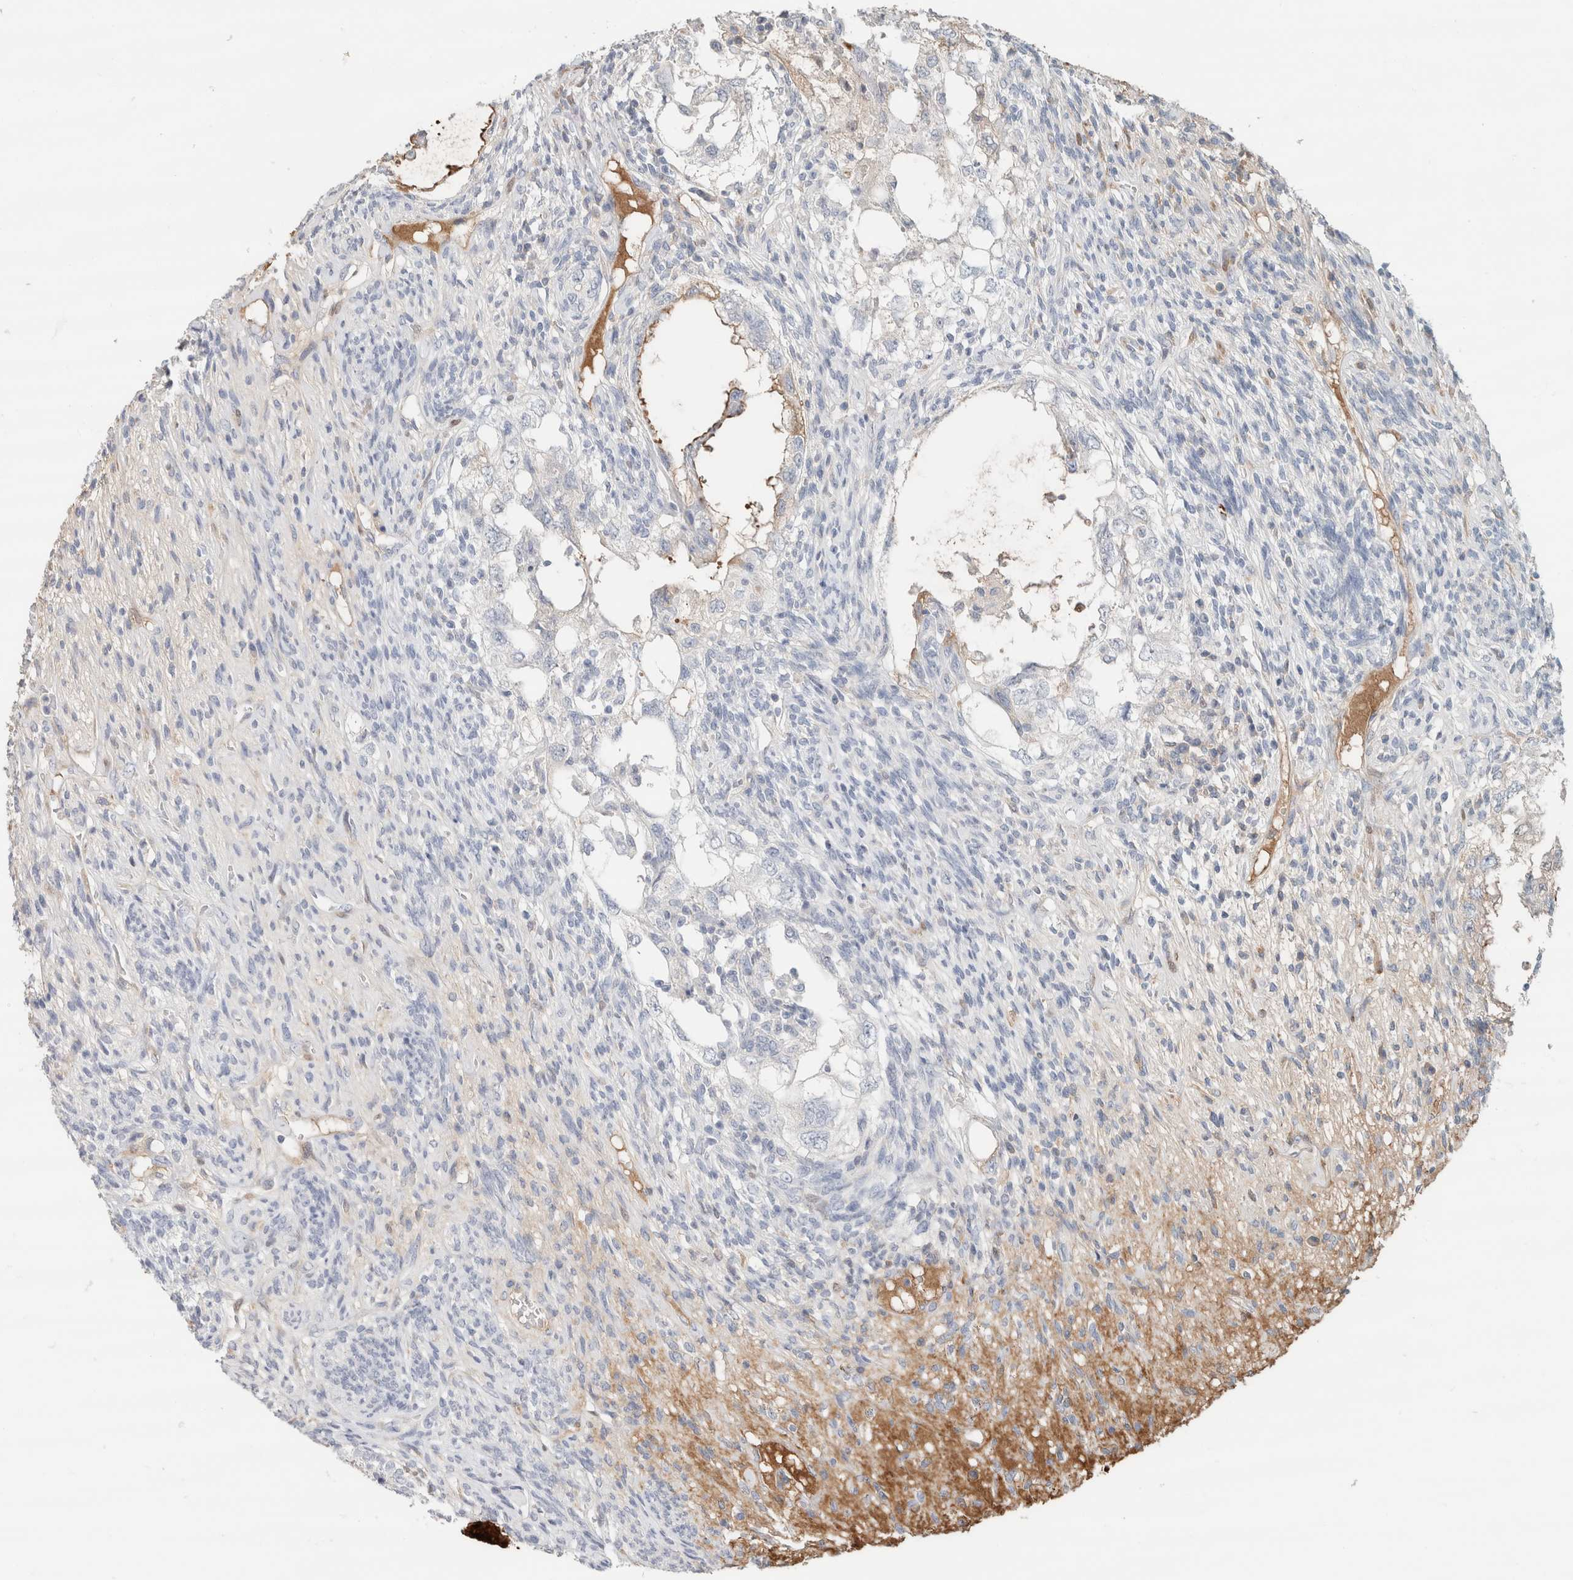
{"staining": {"intensity": "negative", "quantity": "none", "location": "none"}, "tissue": "testis cancer", "cell_type": "Tumor cells", "image_type": "cancer", "snomed": [{"axis": "morphology", "description": "Seminoma, NOS"}, {"axis": "topography", "description": "Testis"}], "caption": "Tumor cells are negative for brown protein staining in testis cancer (seminoma).", "gene": "IL6", "patient": {"sex": "male", "age": 28}}